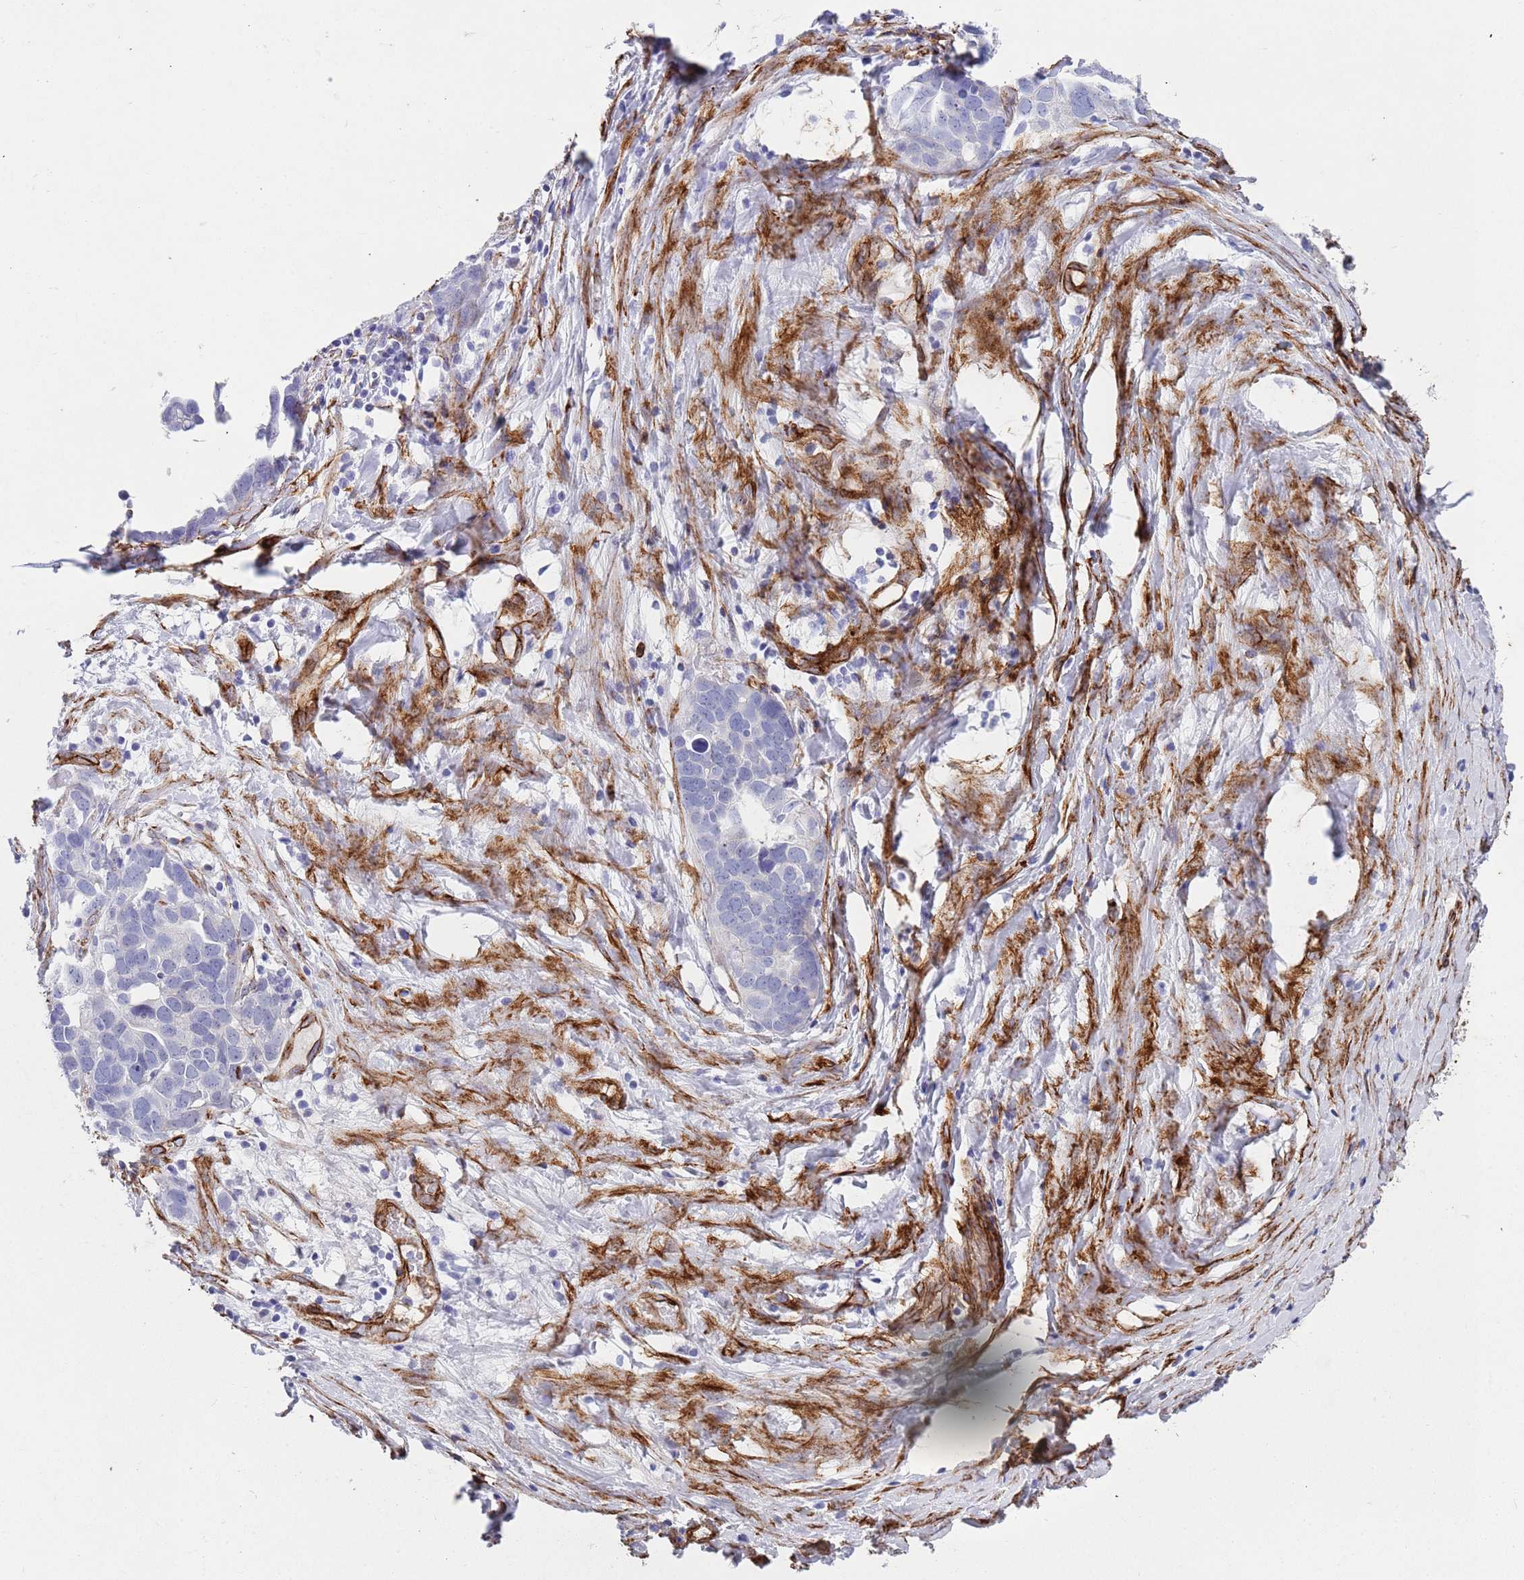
{"staining": {"intensity": "negative", "quantity": "none", "location": "none"}, "tissue": "ovarian cancer", "cell_type": "Tumor cells", "image_type": "cancer", "snomed": [{"axis": "morphology", "description": "Cystadenocarcinoma, serous, NOS"}, {"axis": "topography", "description": "Ovary"}], "caption": "Tumor cells are negative for brown protein staining in ovarian cancer.", "gene": "CAV2", "patient": {"sex": "female", "age": 54}}